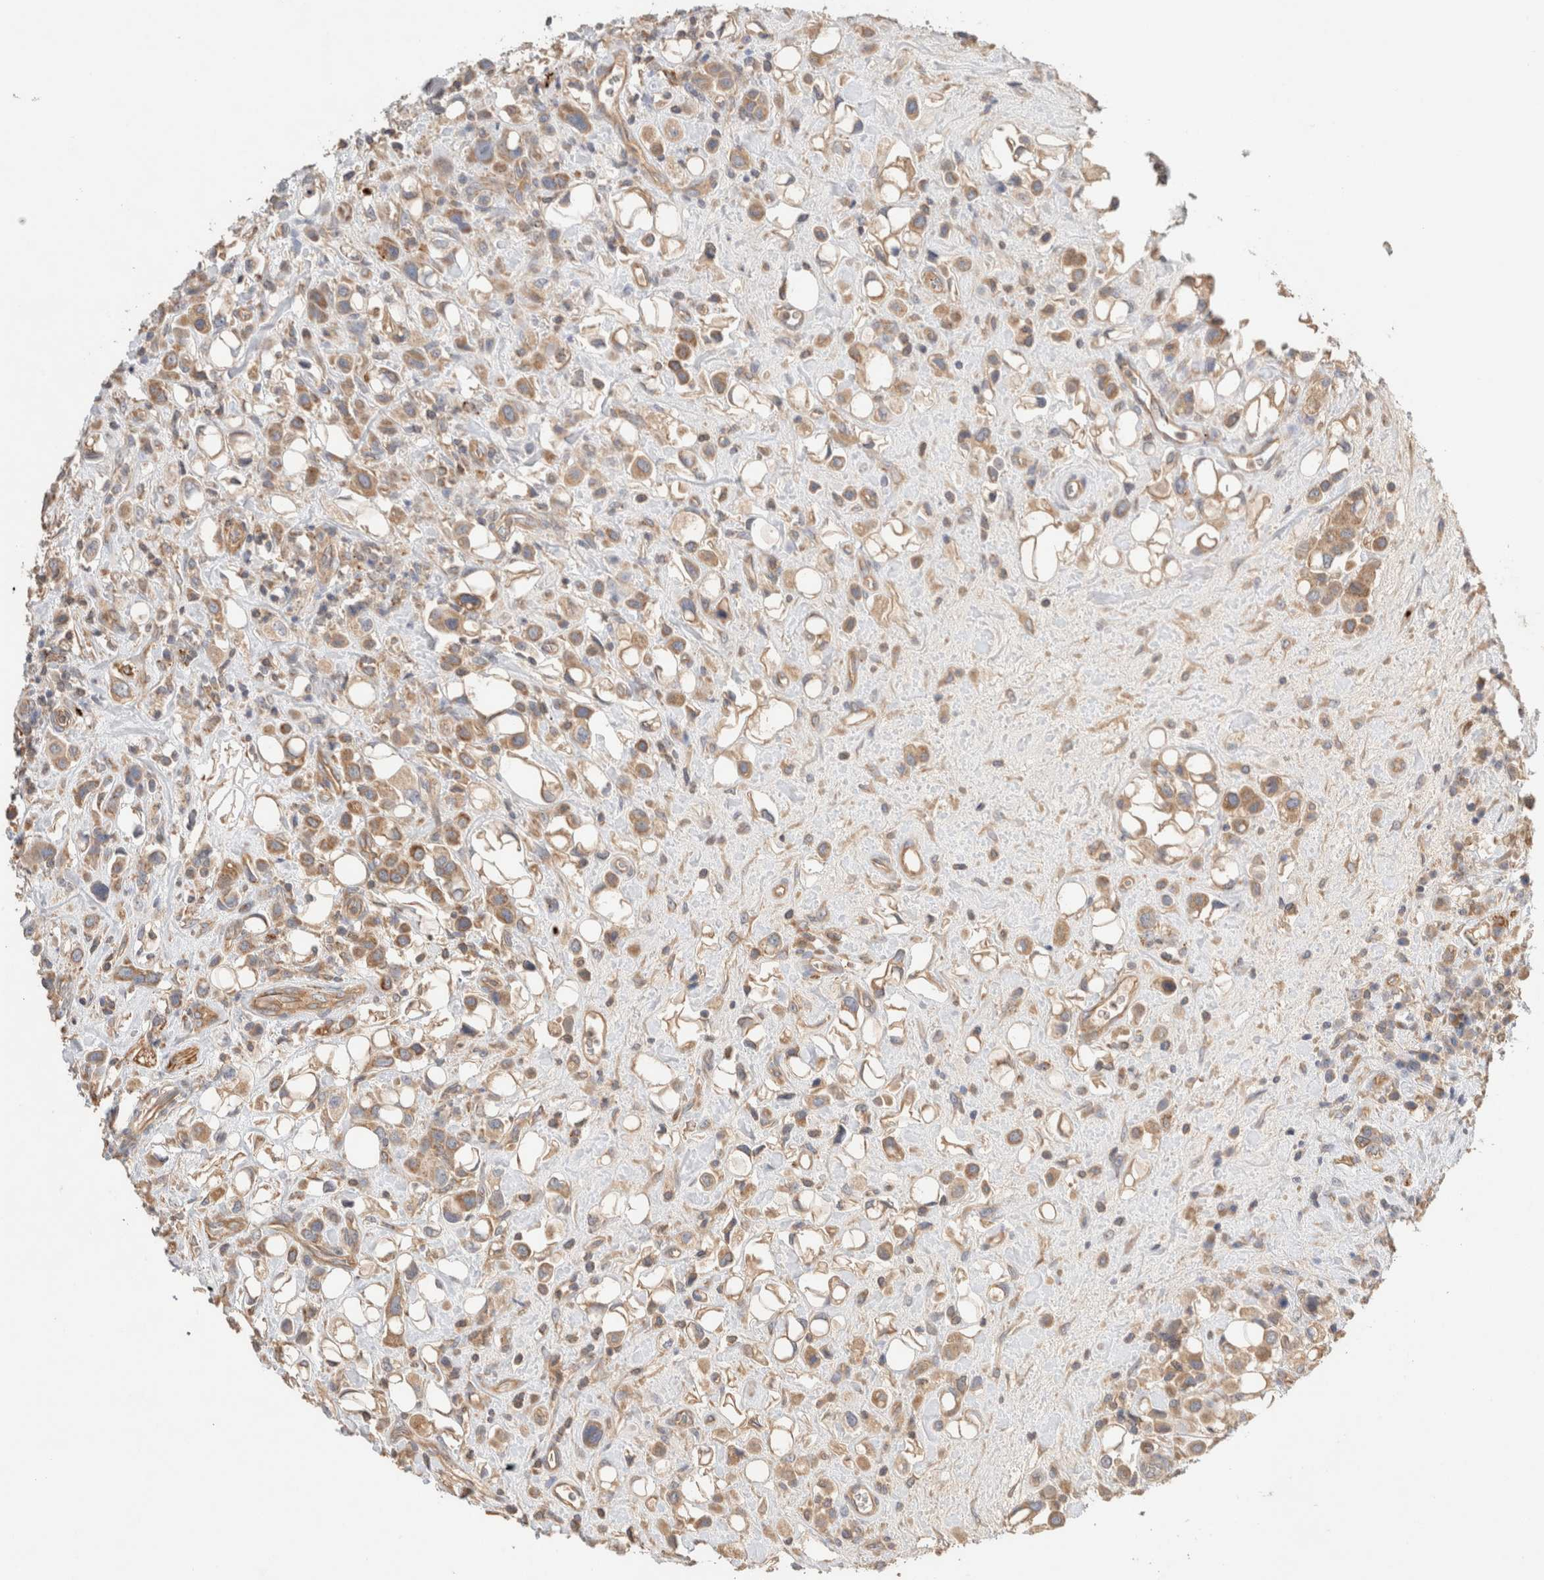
{"staining": {"intensity": "moderate", "quantity": ">75%", "location": "cytoplasmic/membranous"}, "tissue": "urothelial cancer", "cell_type": "Tumor cells", "image_type": "cancer", "snomed": [{"axis": "morphology", "description": "Urothelial carcinoma, High grade"}, {"axis": "topography", "description": "Urinary bladder"}], "caption": "A medium amount of moderate cytoplasmic/membranous positivity is identified in approximately >75% of tumor cells in high-grade urothelial carcinoma tissue.", "gene": "B3GNTL1", "patient": {"sex": "male", "age": 50}}